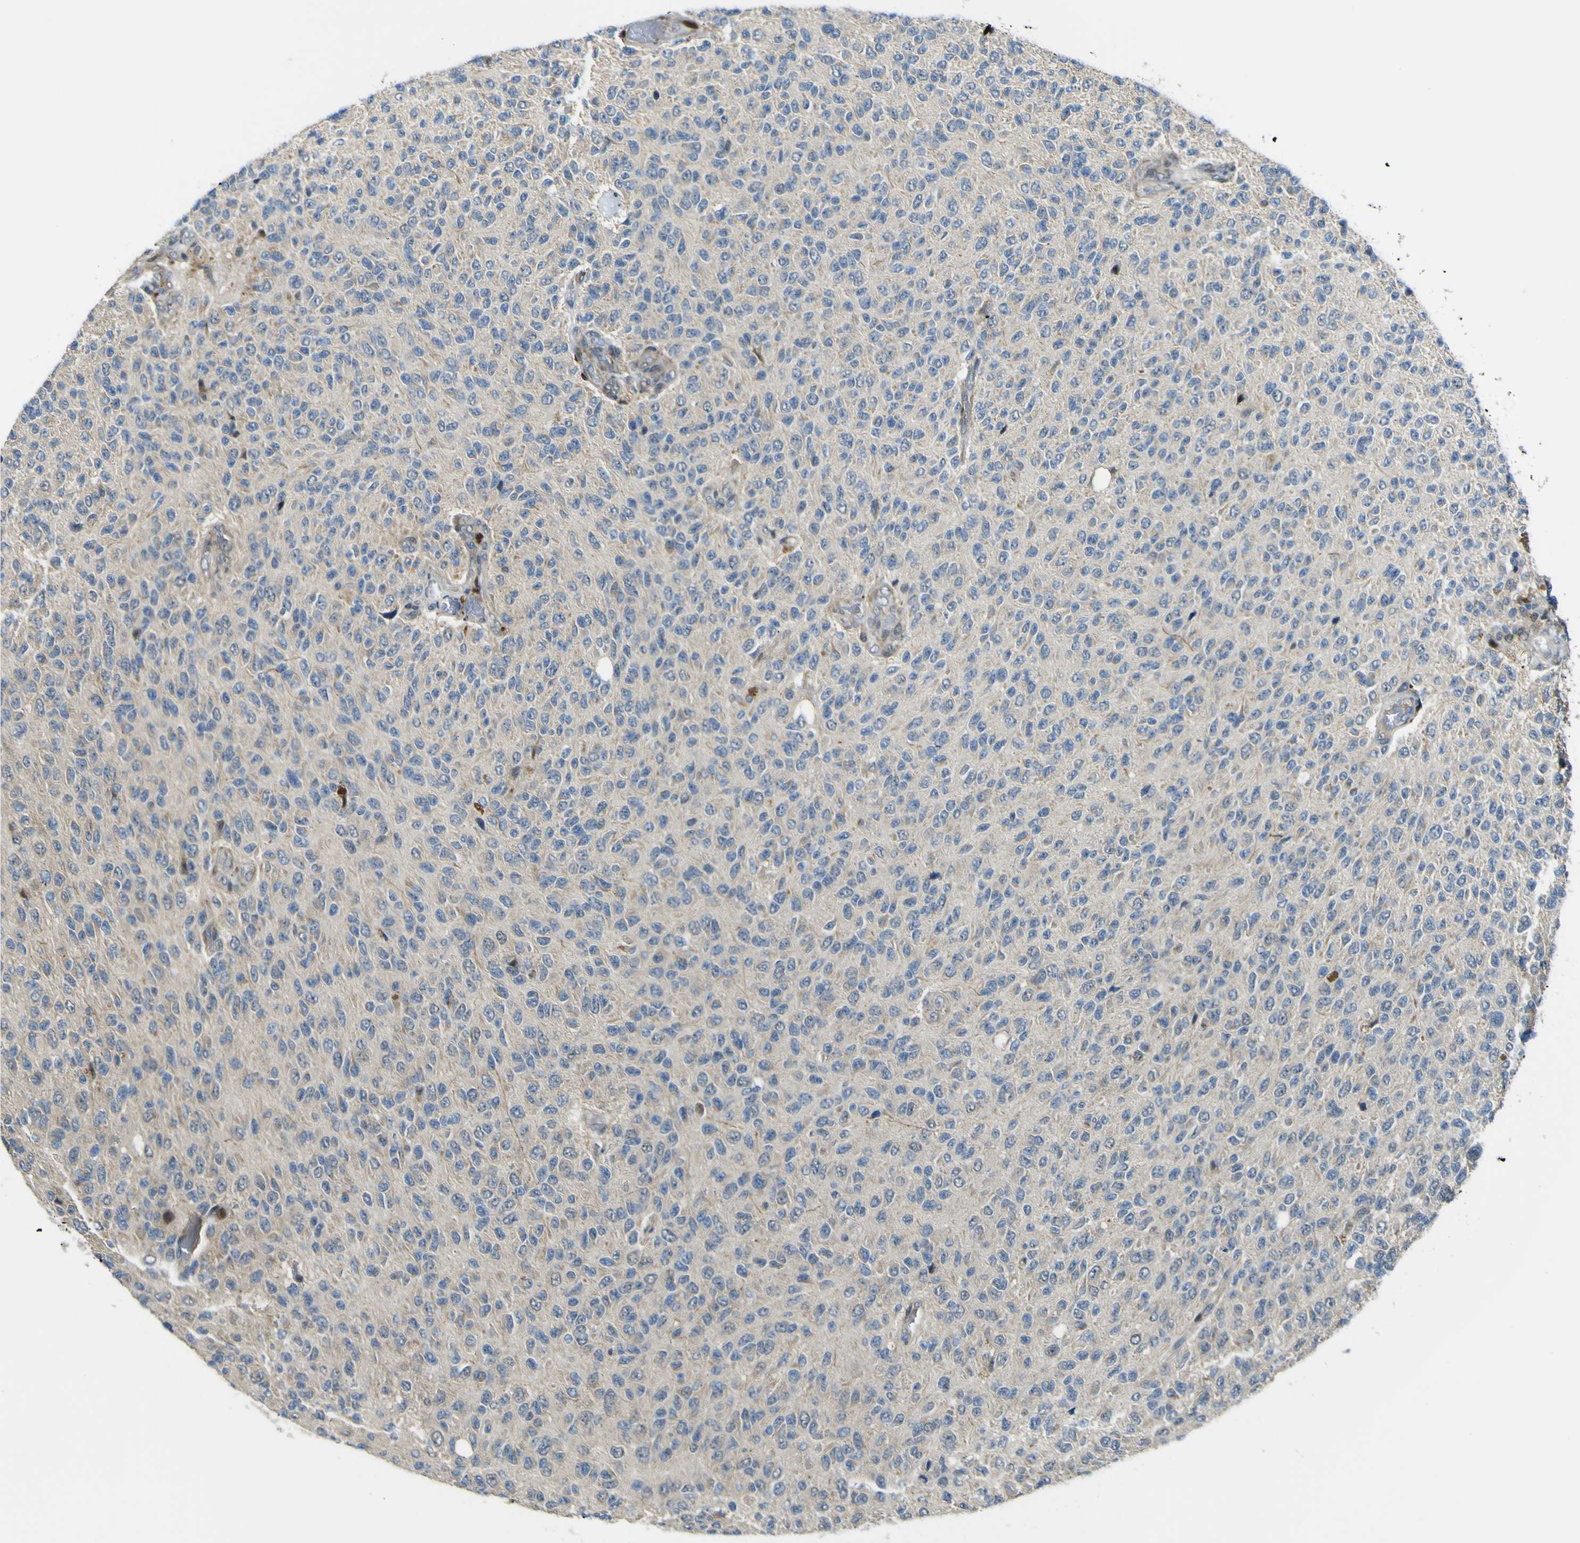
{"staining": {"intensity": "weak", "quantity": ">75%", "location": "cytoplasmic/membranous"}, "tissue": "glioma", "cell_type": "Tumor cells", "image_type": "cancer", "snomed": [{"axis": "morphology", "description": "Glioma, malignant, High grade"}, {"axis": "topography", "description": "pancreas cauda"}], "caption": "Immunohistochemical staining of glioma displays low levels of weak cytoplasmic/membranous protein staining in approximately >75% of tumor cells.", "gene": "LBHD1", "patient": {"sex": "male", "age": 60}}